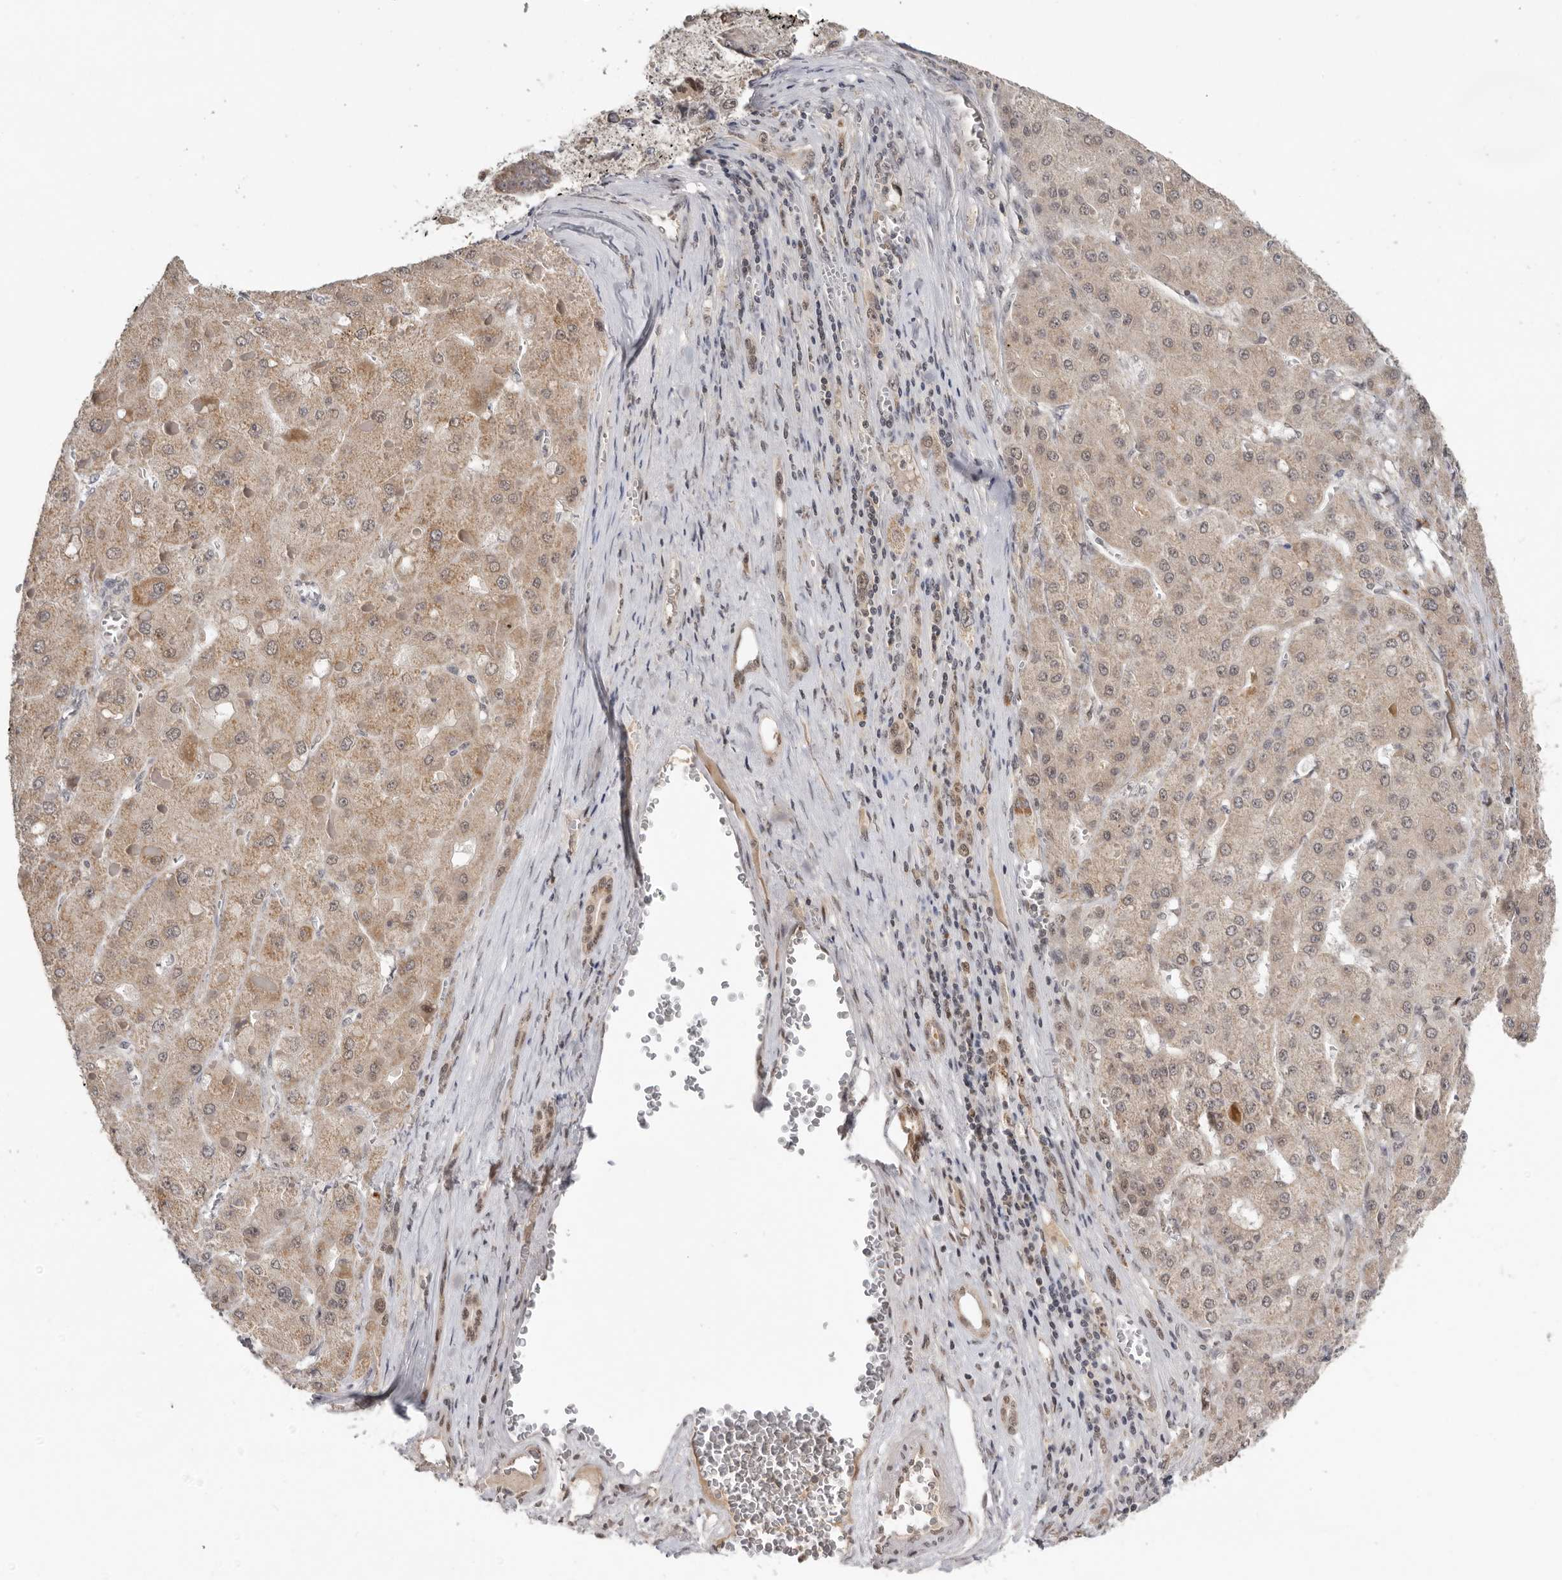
{"staining": {"intensity": "moderate", "quantity": ">75%", "location": "cytoplasmic/membranous,nuclear"}, "tissue": "liver cancer", "cell_type": "Tumor cells", "image_type": "cancer", "snomed": [{"axis": "morphology", "description": "Carcinoma, Hepatocellular, NOS"}, {"axis": "topography", "description": "Liver"}], "caption": "Protein staining of hepatocellular carcinoma (liver) tissue exhibits moderate cytoplasmic/membranous and nuclear staining in approximately >75% of tumor cells.", "gene": "BRCA2", "patient": {"sex": "female", "age": 73}}